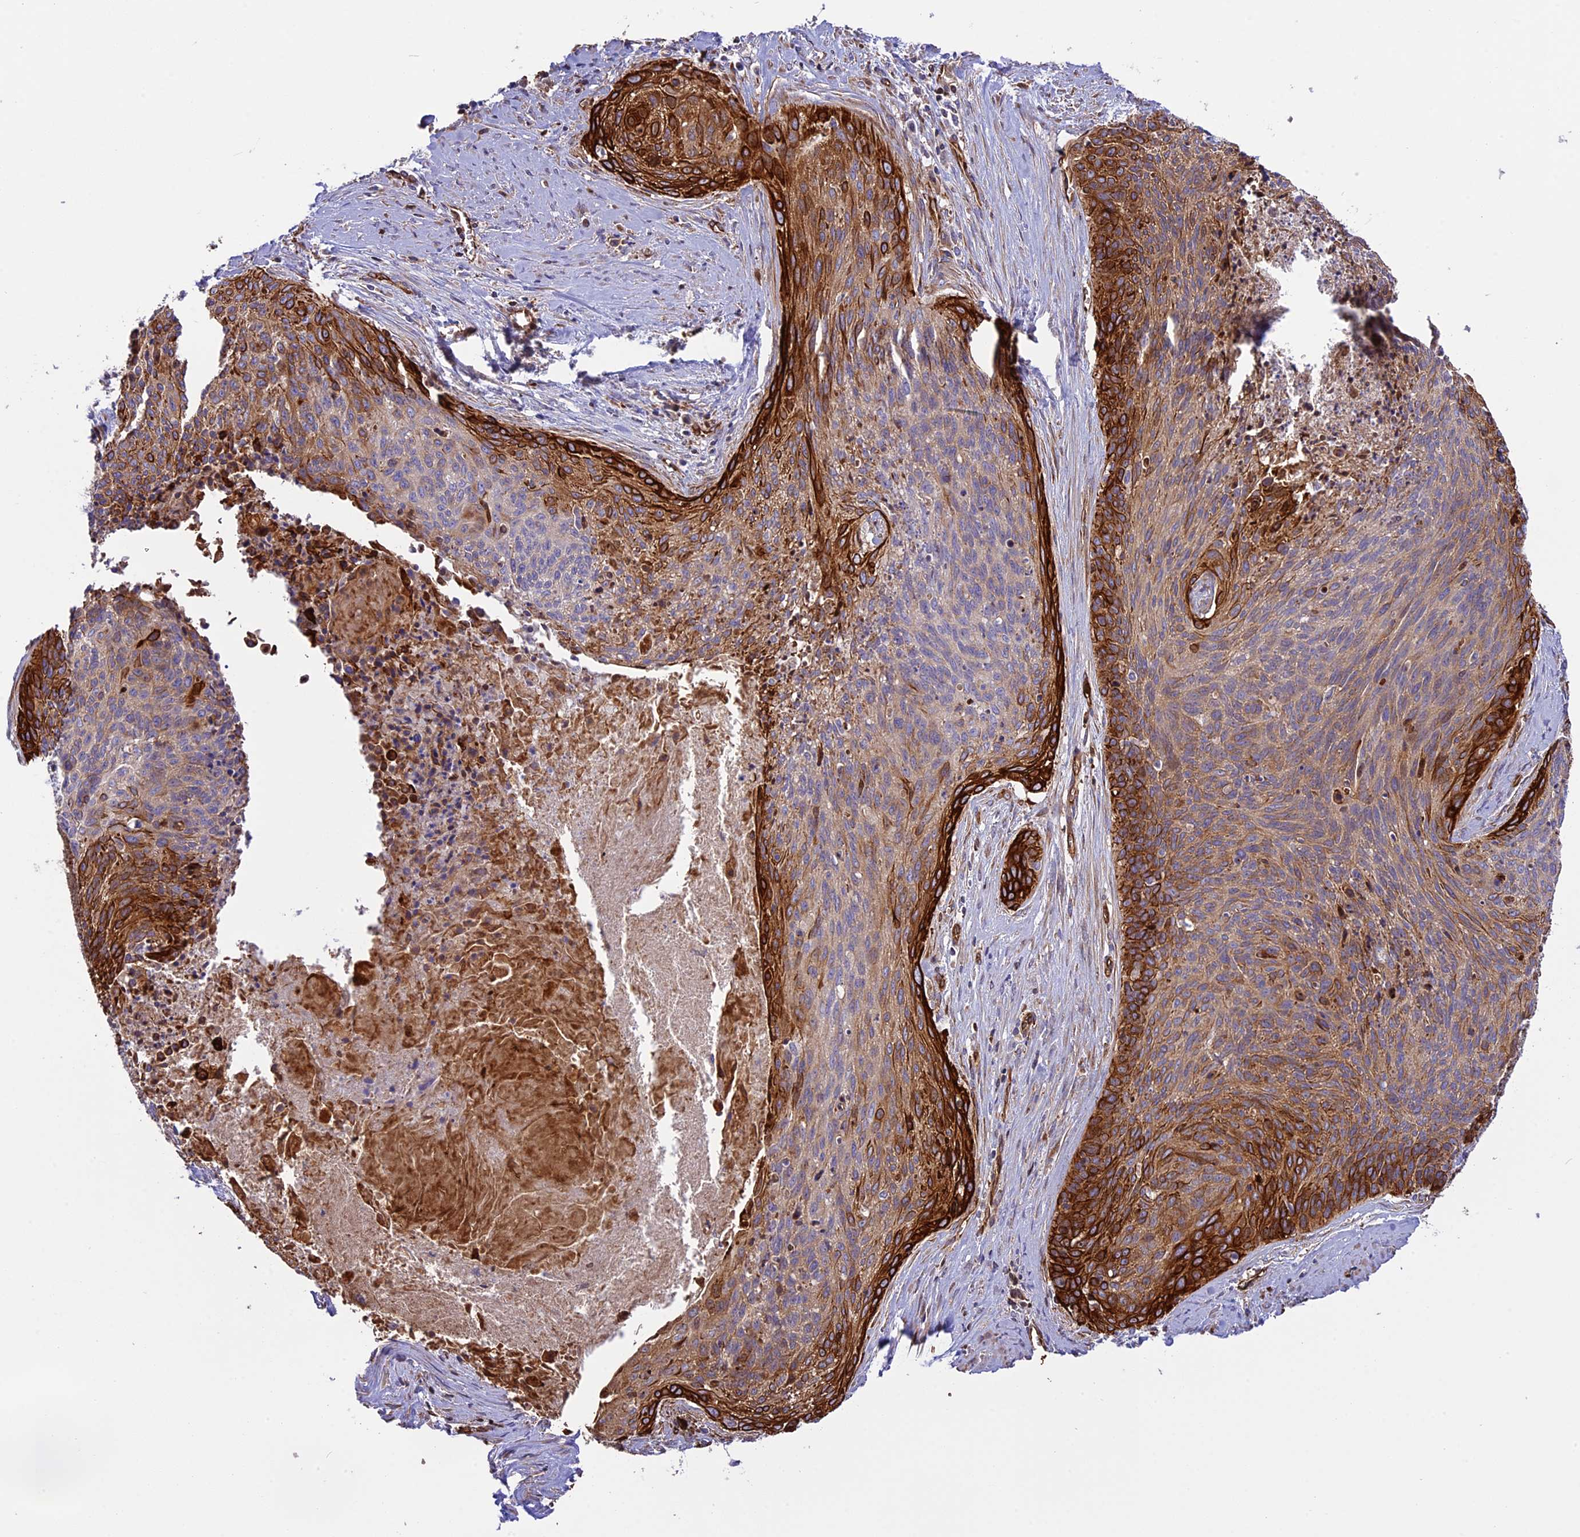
{"staining": {"intensity": "strong", "quantity": "<25%", "location": "cytoplasmic/membranous"}, "tissue": "cervical cancer", "cell_type": "Tumor cells", "image_type": "cancer", "snomed": [{"axis": "morphology", "description": "Squamous cell carcinoma, NOS"}, {"axis": "topography", "description": "Cervix"}], "caption": "Strong cytoplasmic/membranous staining is identified in about <25% of tumor cells in squamous cell carcinoma (cervical). The staining was performed using DAB, with brown indicating positive protein expression. Nuclei are stained blue with hematoxylin.", "gene": "CD99L2", "patient": {"sex": "female", "age": 55}}